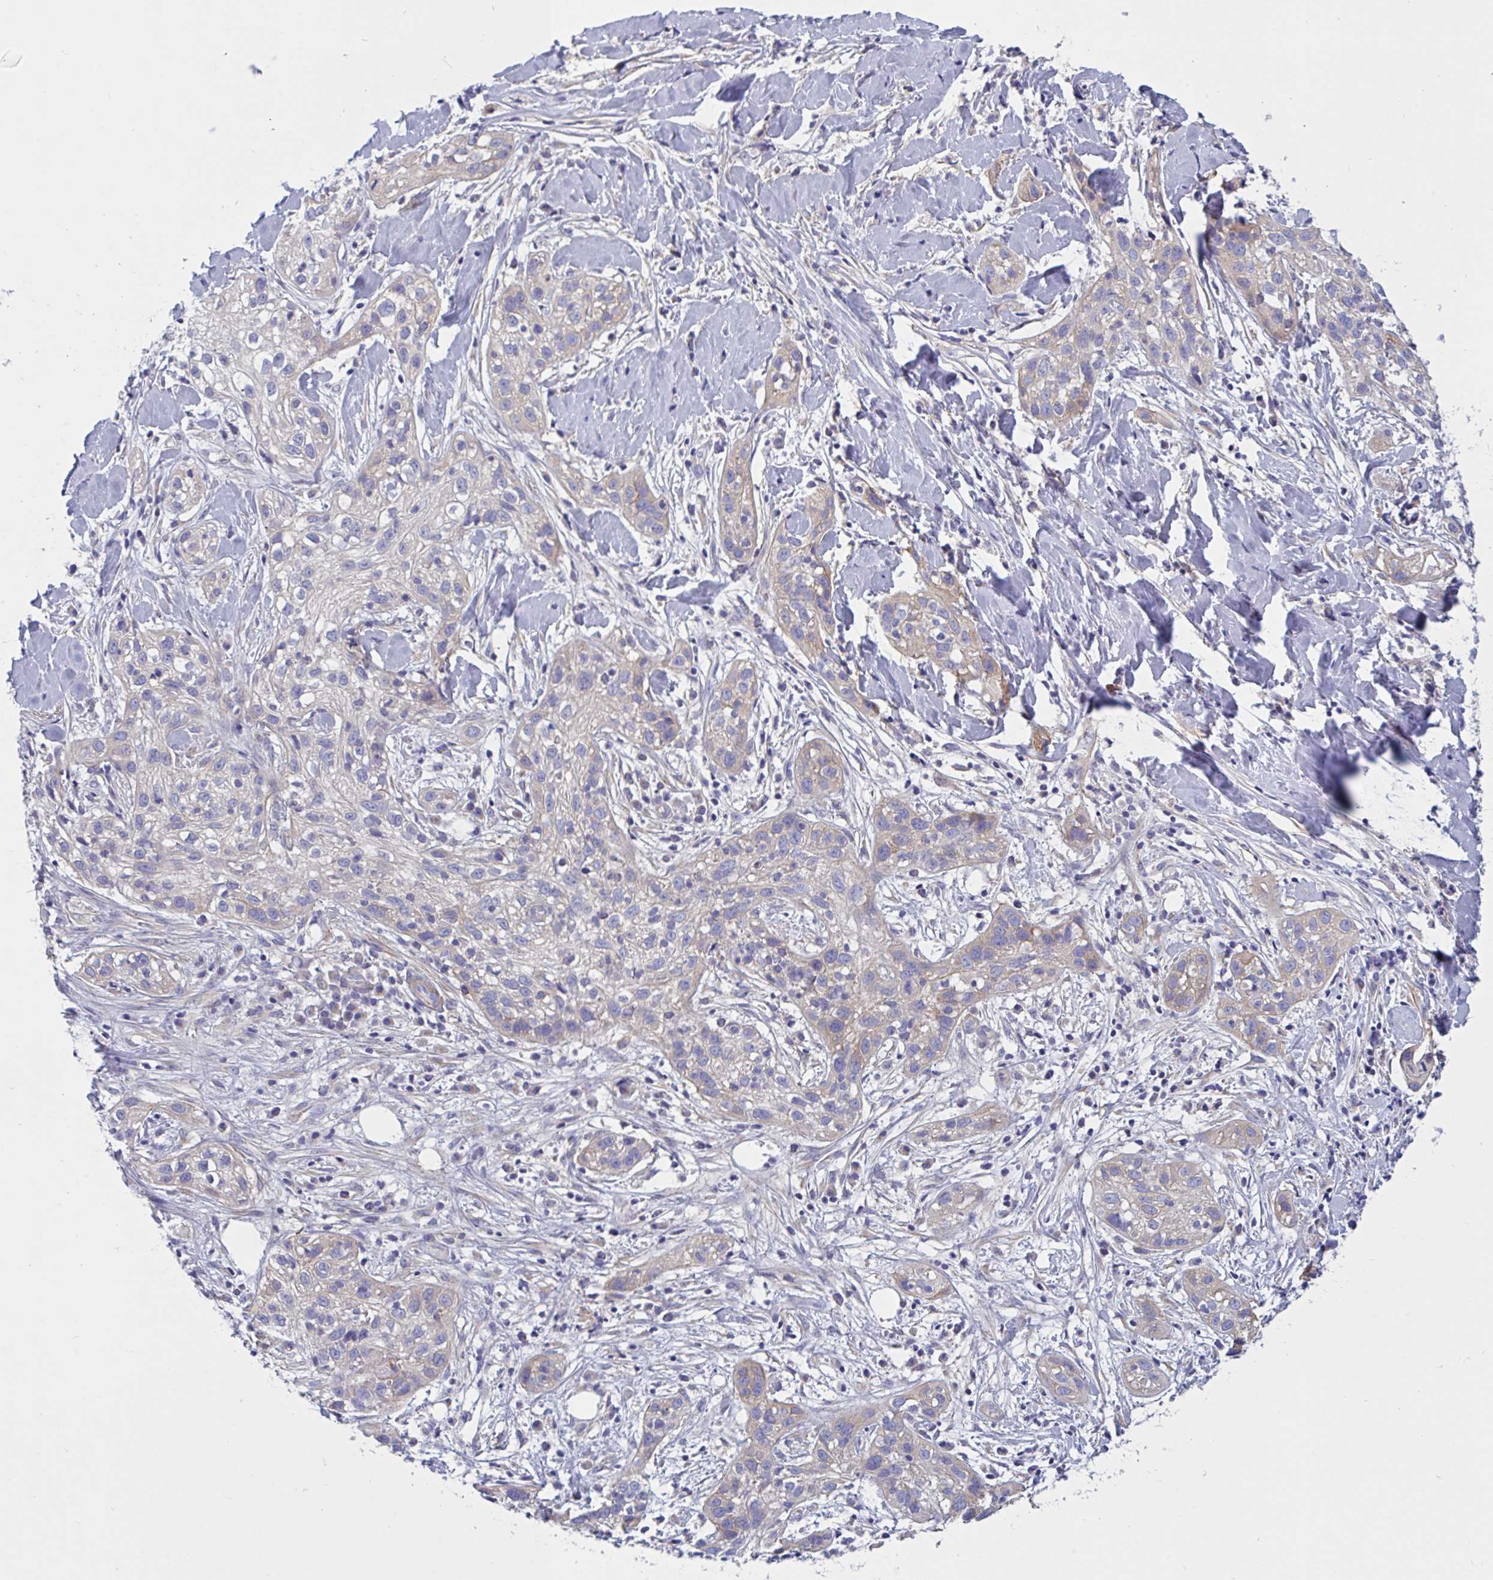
{"staining": {"intensity": "weak", "quantity": "<25%", "location": "cytoplasmic/membranous"}, "tissue": "skin cancer", "cell_type": "Tumor cells", "image_type": "cancer", "snomed": [{"axis": "morphology", "description": "Squamous cell carcinoma, NOS"}, {"axis": "topography", "description": "Skin"}], "caption": "Immunohistochemistry (IHC) of skin cancer reveals no expression in tumor cells.", "gene": "OXLD1", "patient": {"sex": "male", "age": 82}}